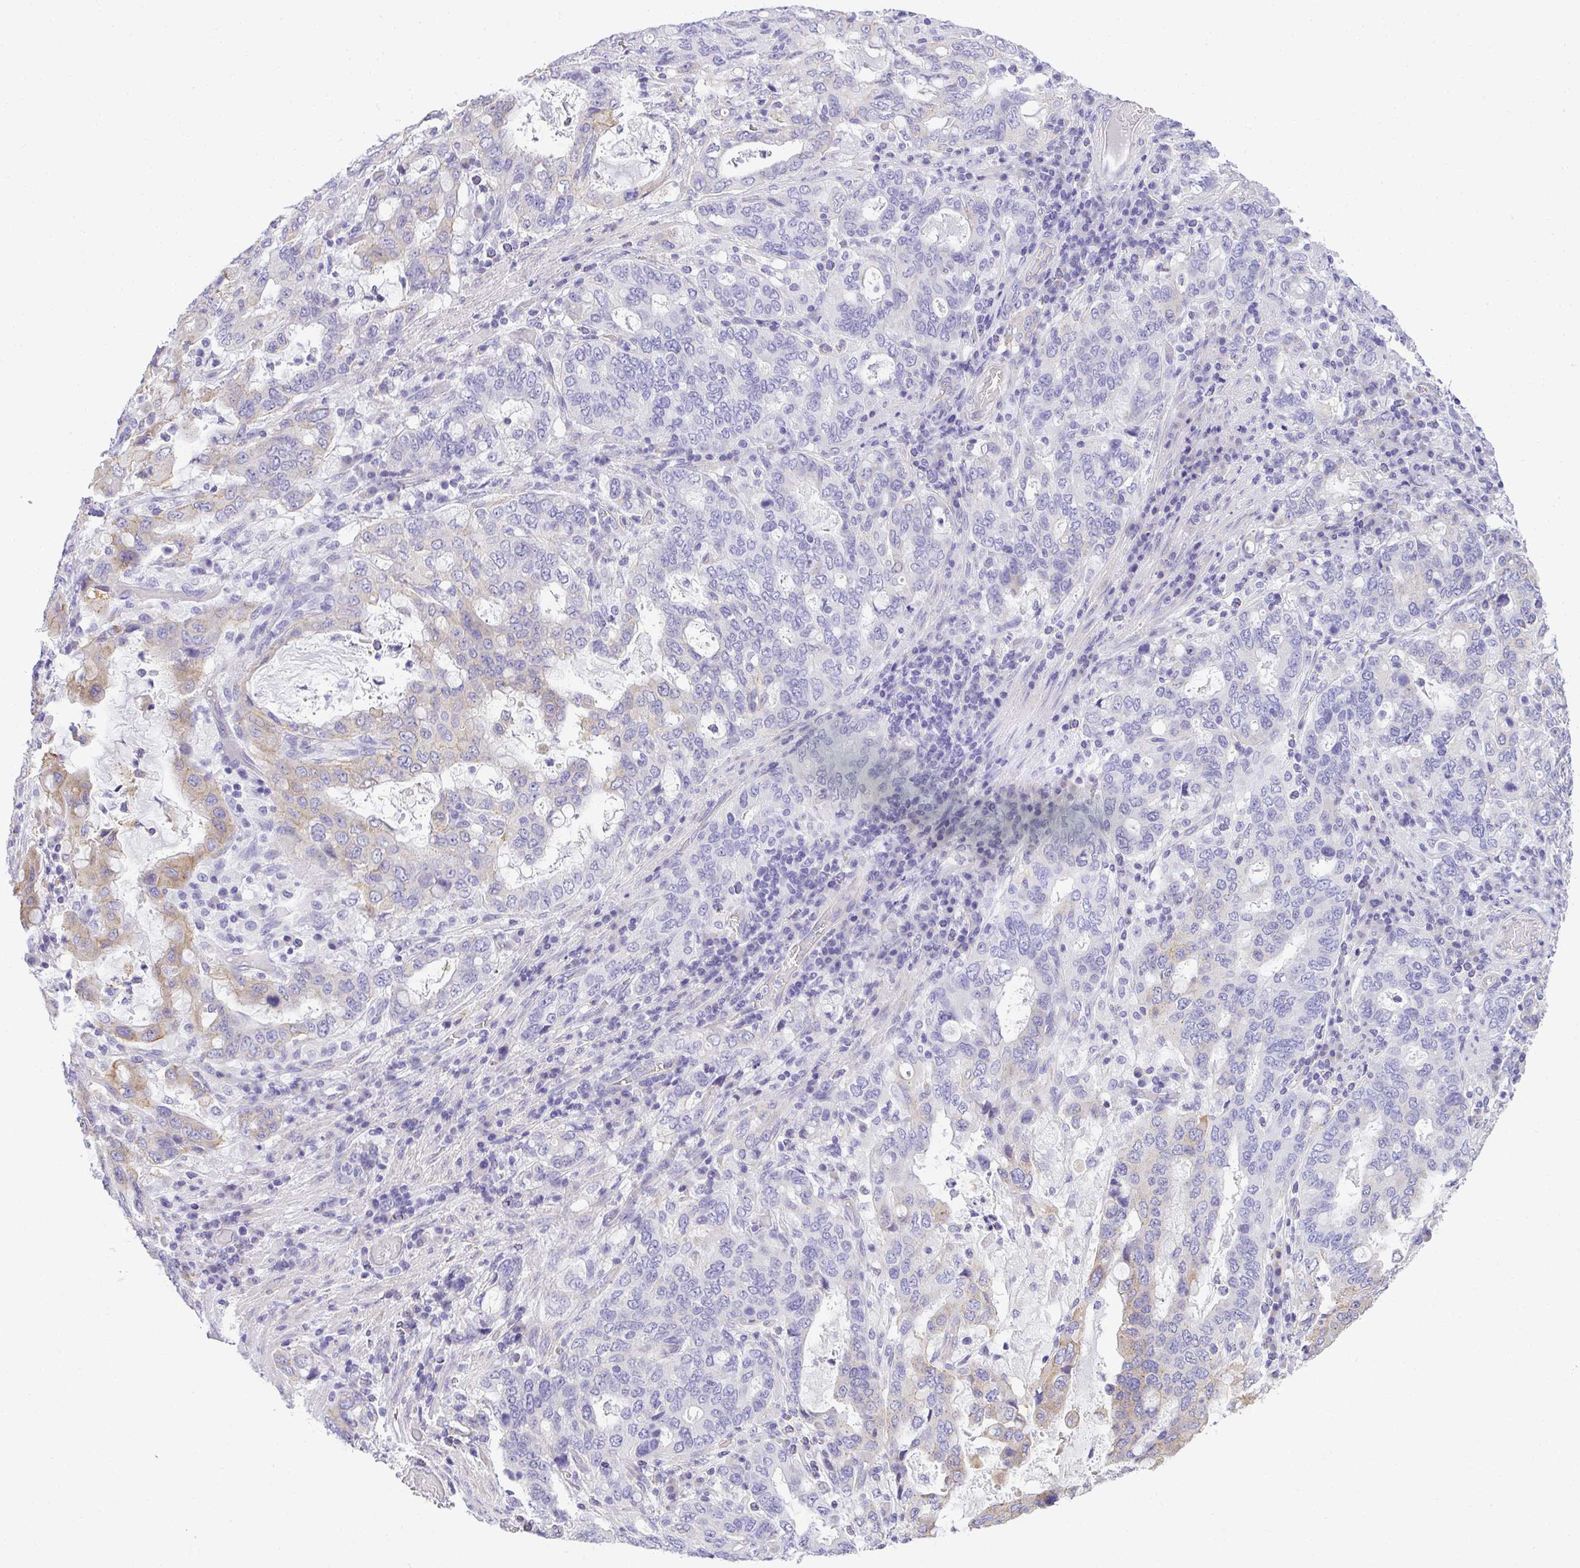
{"staining": {"intensity": "weak", "quantity": "<25%", "location": "cytoplasmic/membranous"}, "tissue": "stomach cancer", "cell_type": "Tumor cells", "image_type": "cancer", "snomed": [{"axis": "morphology", "description": "Adenocarcinoma, NOS"}, {"axis": "topography", "description": "Stomach, upper"}, {"axis": "topography", "description": "Stomach"}], "caption": "Tumor cells show no significant expression in stomach adenocarcinoma.", "gene": "PLPPR3", "patient": {"sex": "male", "age": 62}}